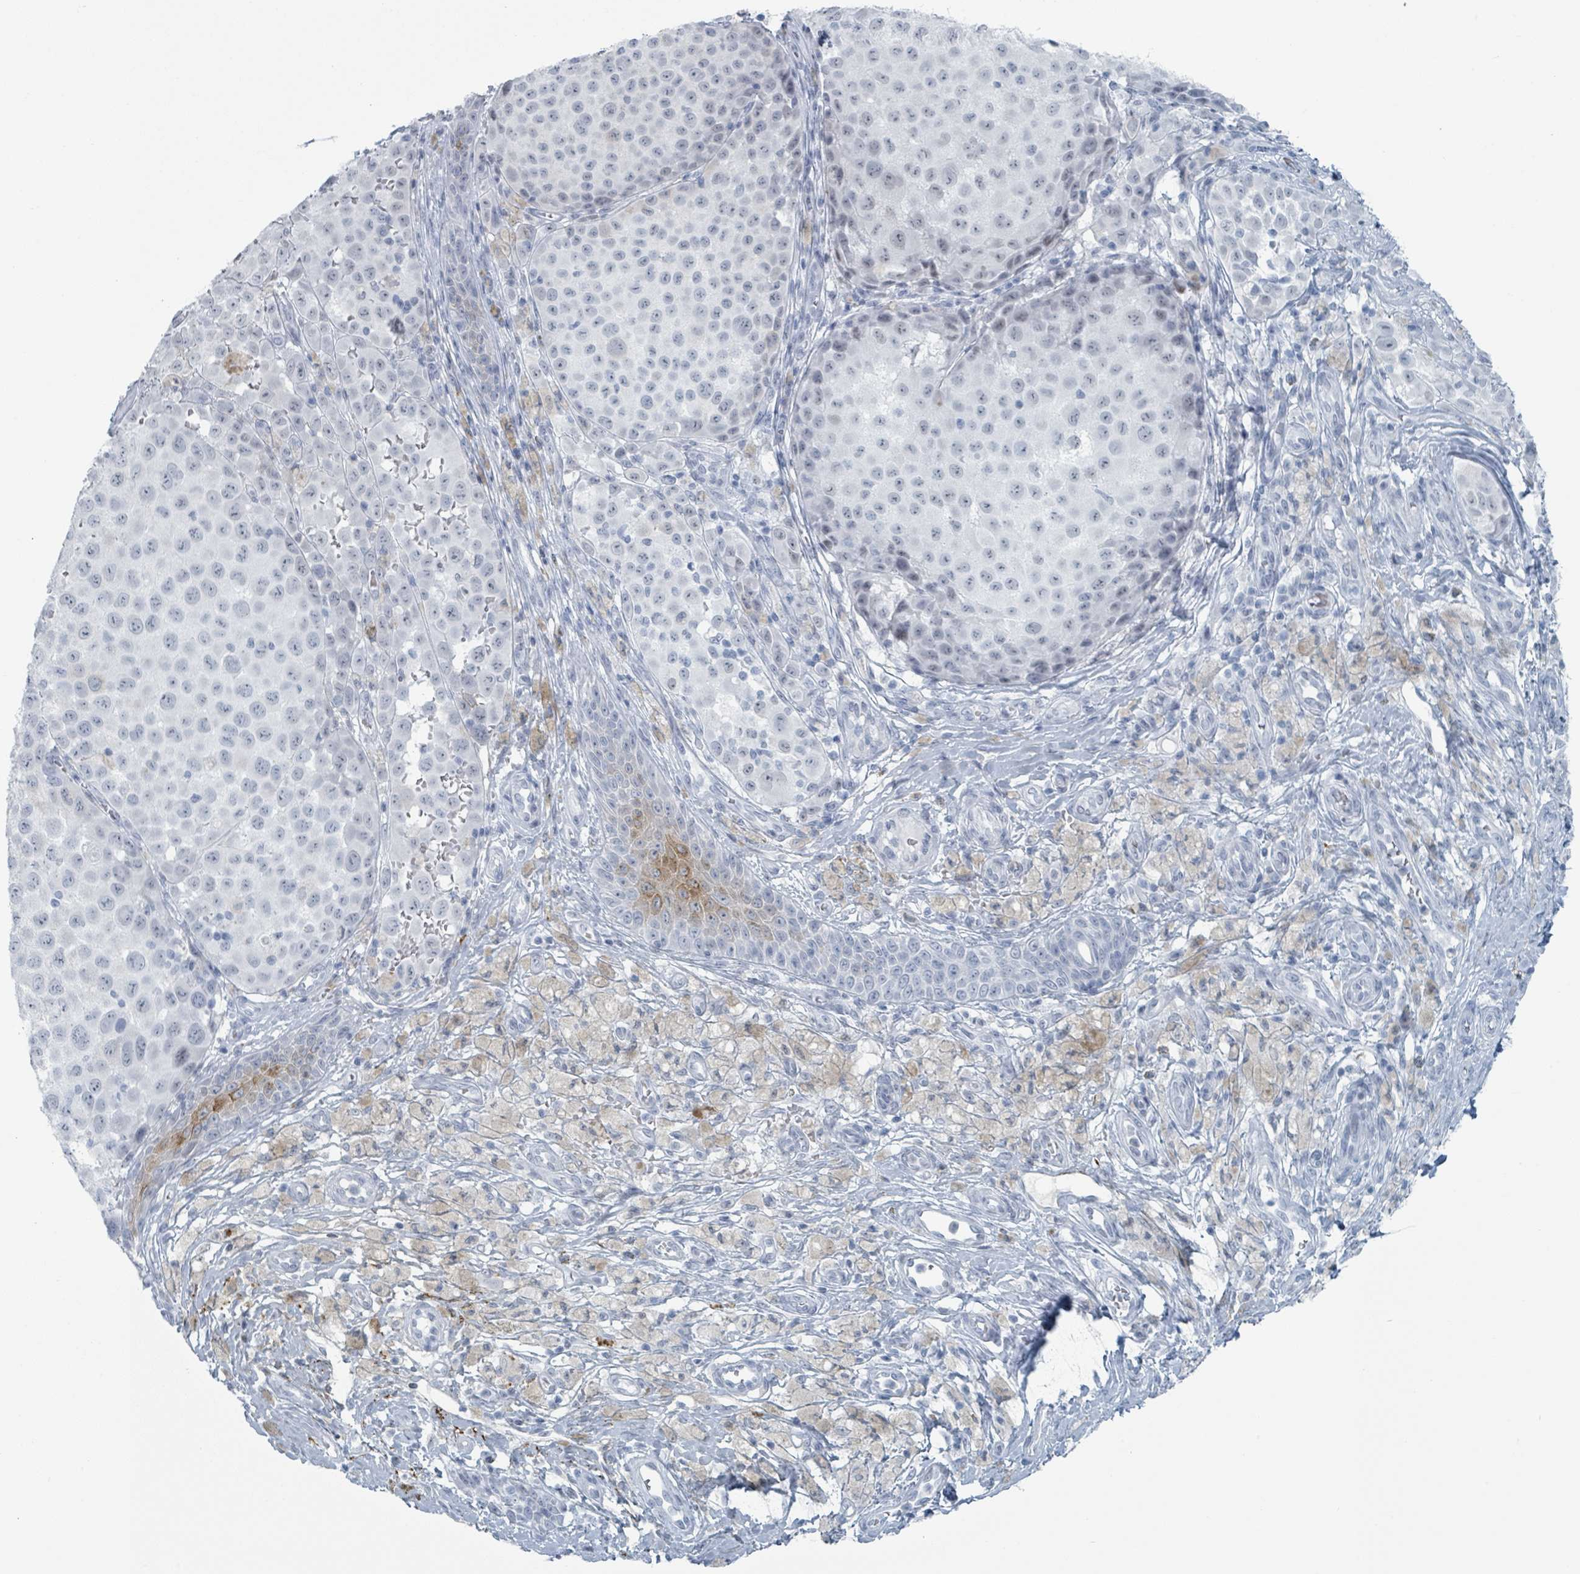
{"staining": {"intensity": "weak", "quantity": "25%-75%", "location": "nuclear"}, "tissue": "melanoma", "cell_type": "Tumor cells", "image_type": "cancer", "snomed": [{"axis": "morphology", "description": "Malignant melanoma, NOS"}, {"axis": "topography", "description": "Skin"}], "caption": "Immunohistochemical staining of malignant melanoma demonstrates weak nuclear protein expression in approximately 25%-75% of tumor cells.", "gene": "GPR15LG", "patient": {"sex": "male", "age": 64}}